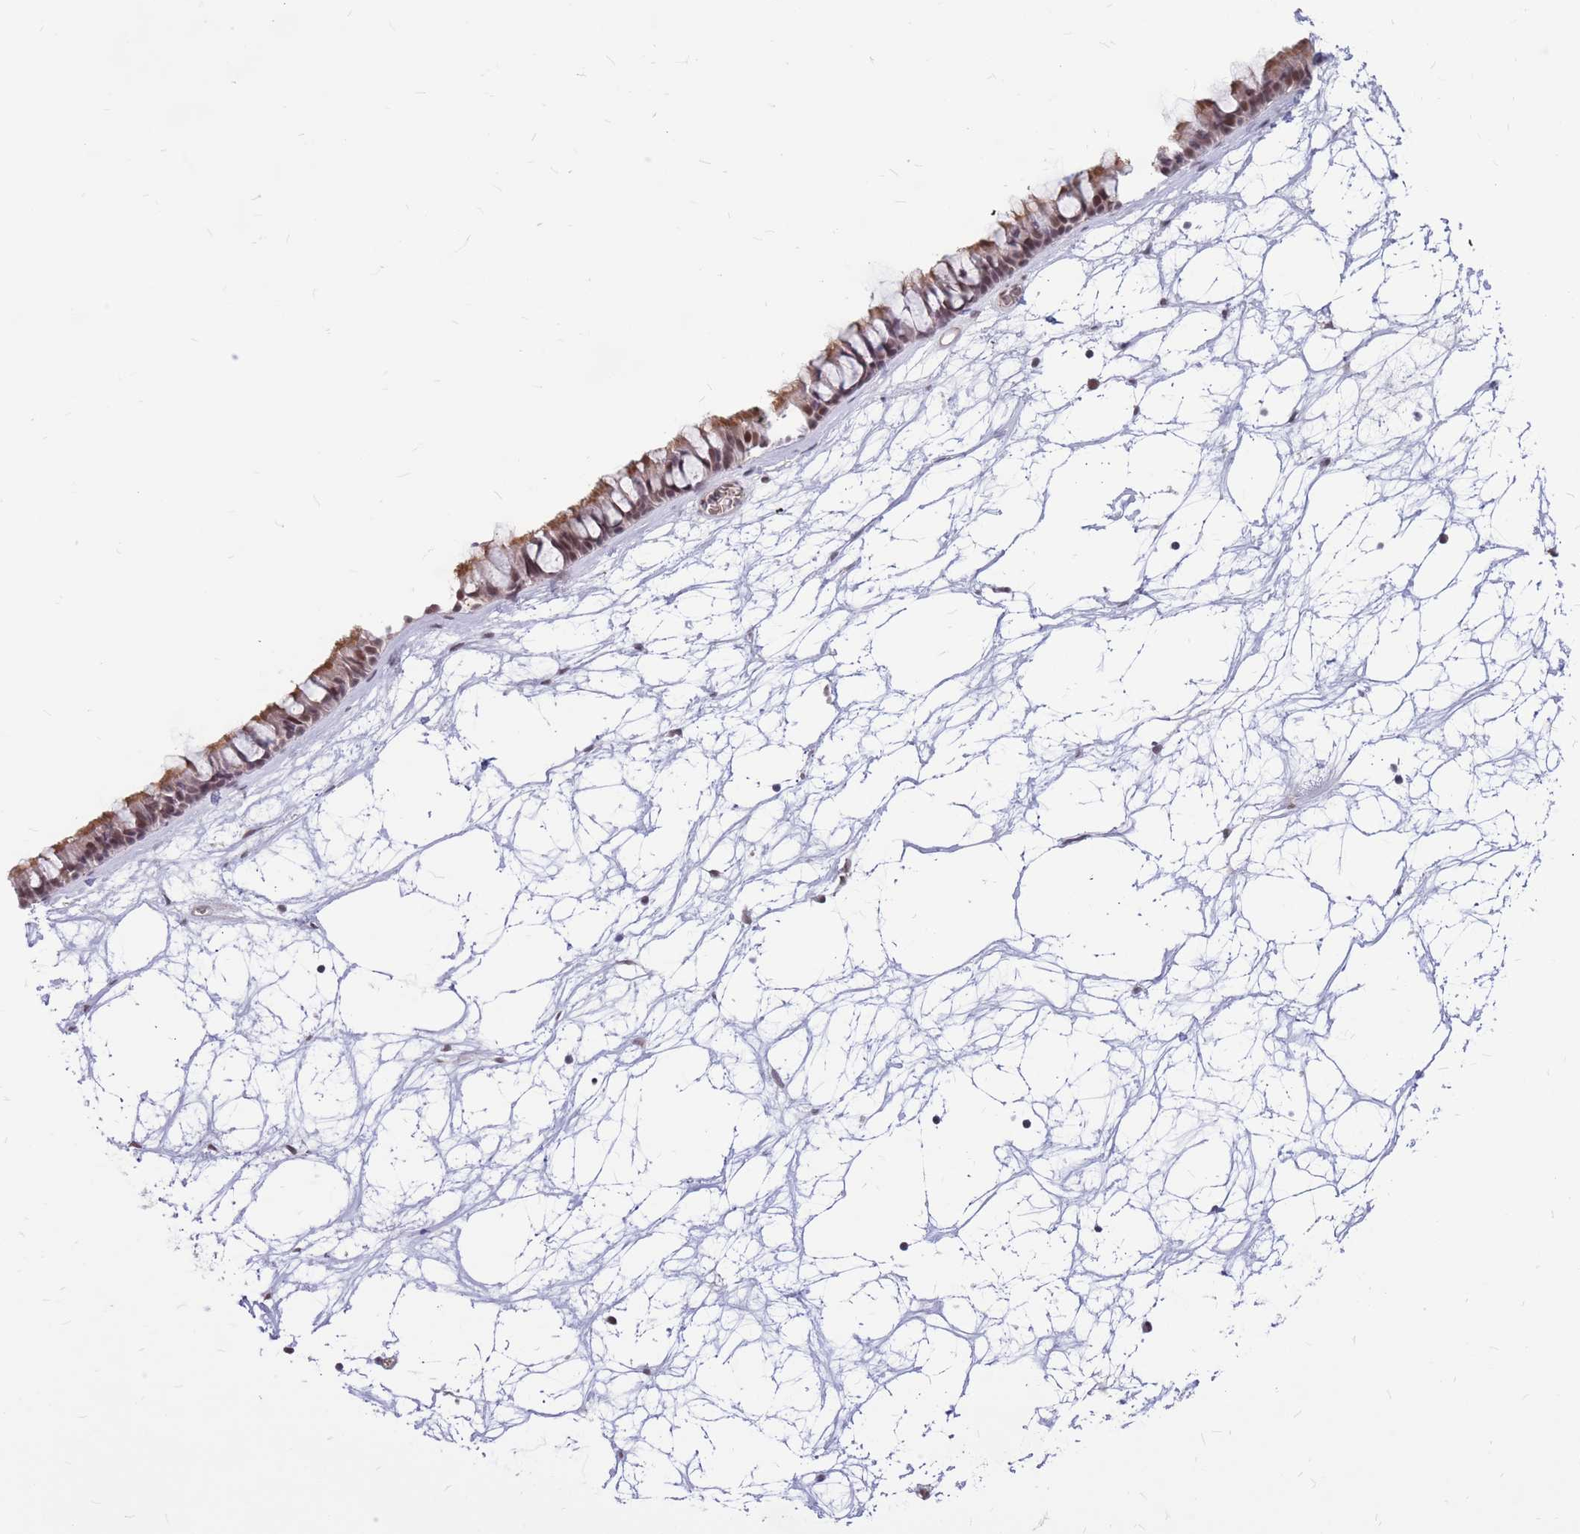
{"staining": {"intensity": "moderate", "quantity": ">75%", "location": "cytoplasmic/membranous,nuclear"}, "tissue": "nasopharynx", "cell_type": "Respiratory epithelial cells", "image_type": "normal", "snomed": [{"axis": "morphology", "description": "Normal tissue, NOS"}, {"axis": "topography", "description": "Nasopharynx"}], "caption": "This image exhibits IHC staining of unremarkable nasopharynx, with medium moderate cytoplasmic/membranous,nuclear staining in about >75% of respiratory epithelial cells.", "gene": "ADD2", "patient": {"sex": "male", "age": 64}}